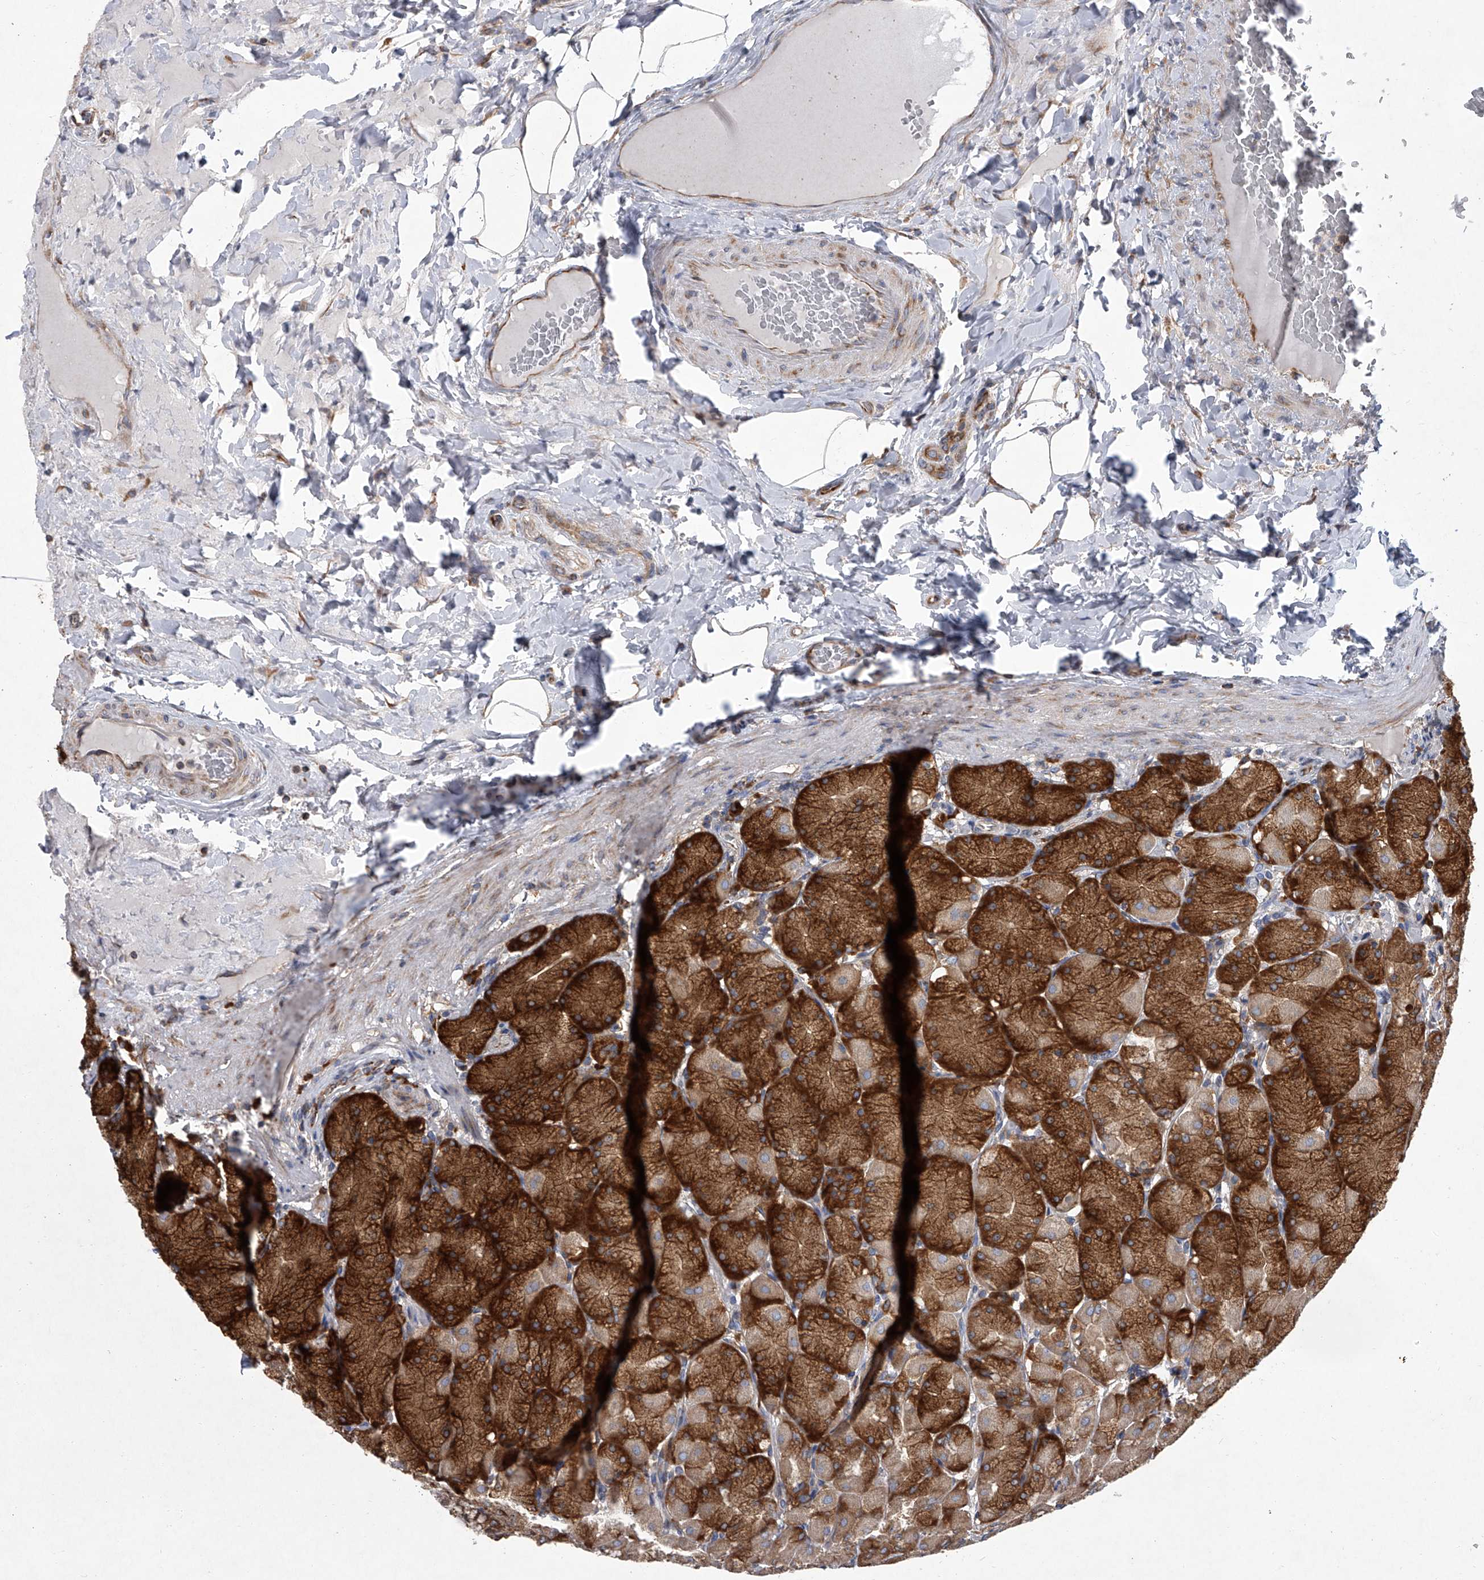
{"staining": {"intensity": "strong", "quantity": ">75%", "location": "cytoplasmic/membranous"}, "tissue": "stomach", "cell_type": "Glandular cells", "image_type": "normal", "snomed": [{"axis": "morphology", "description": "Normal tissue, NOS"}, {"axis": "topography", "description": "Stomach, upper"}], "caption": "IHC (DAB) staining of unremarkable stomach shows strong cytoplasmic/membranous protein staining in about >75% of glandular cells.", "gene": "EIF2S2", "patient": {"sex": "female", "age": 56}}